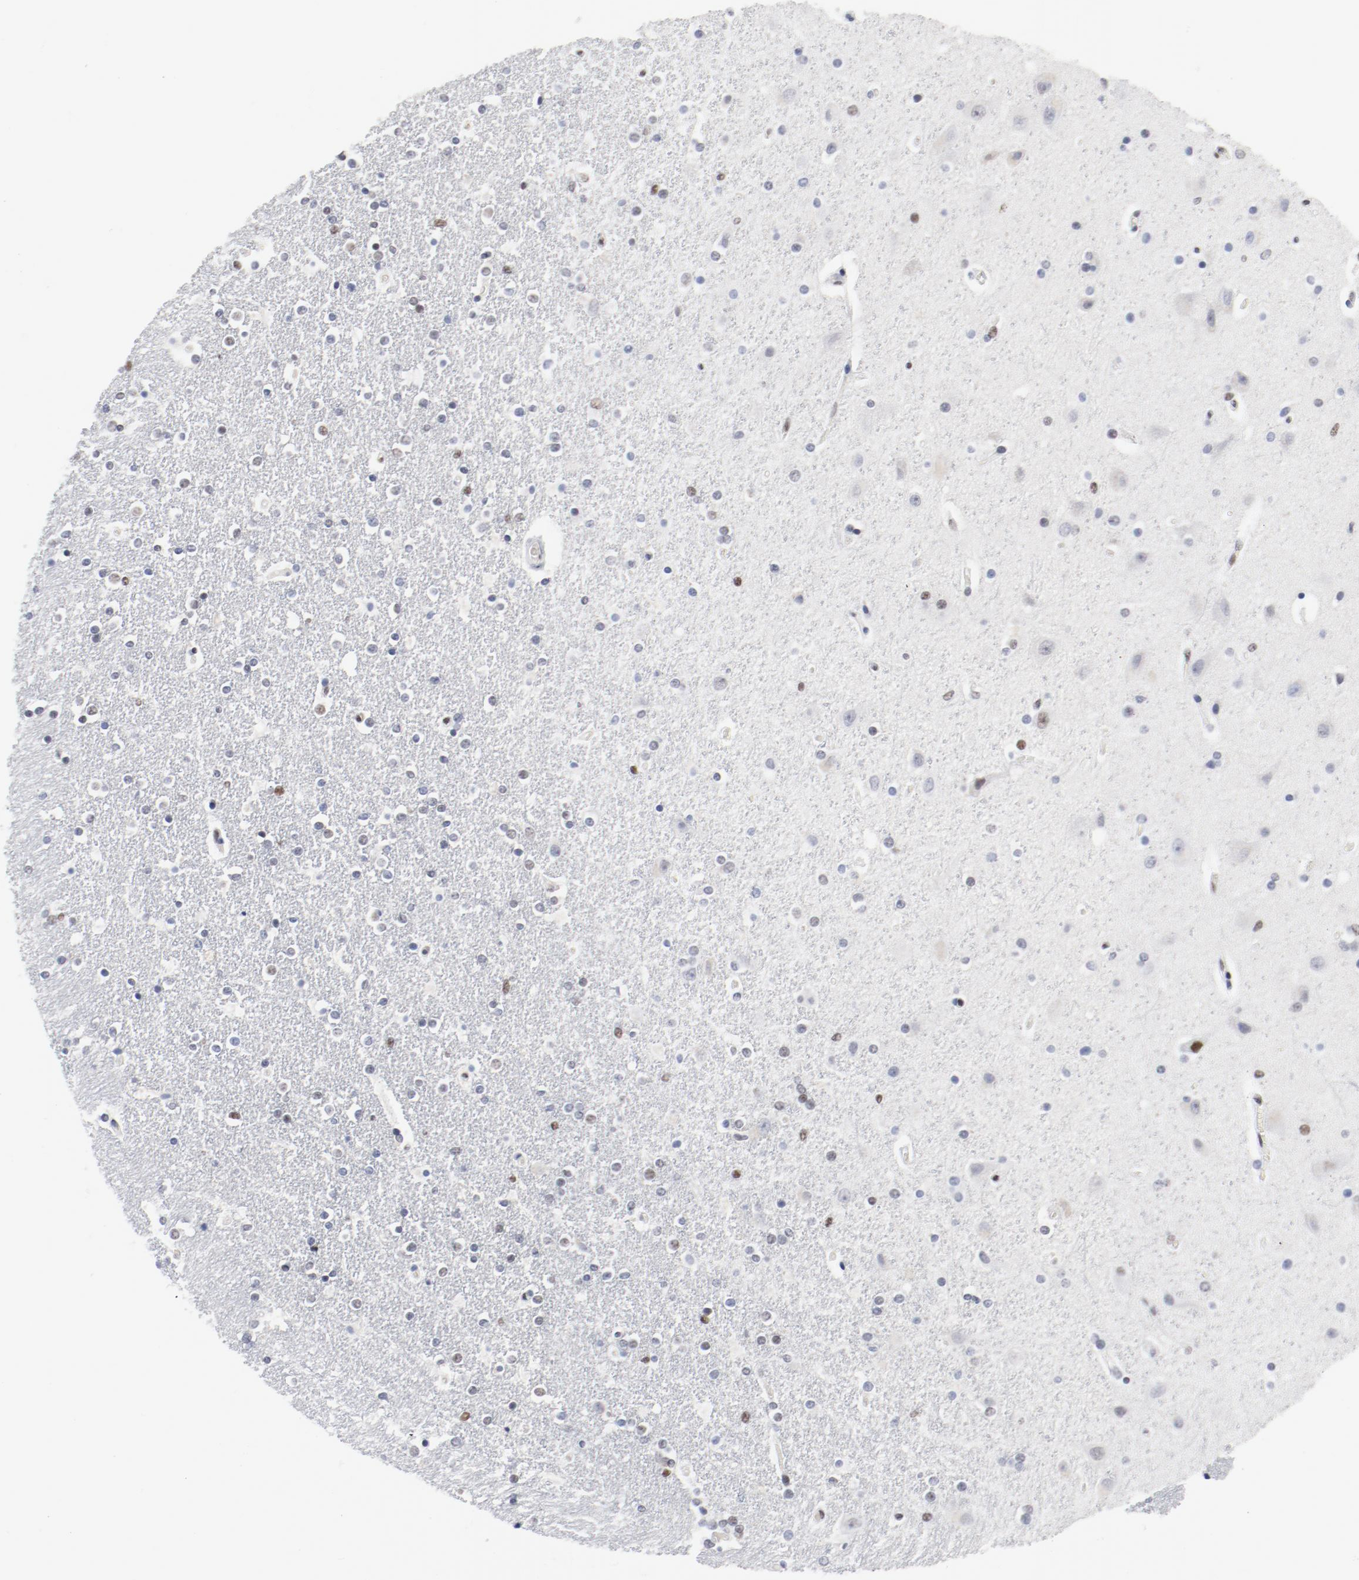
{"staining": {"intensity": "moderate", "quantity": "<25%", "location": "nuclear"}, "tissue": "caudate", "cell_type": "Glial cells", "image_type": "normal", "snomed": [{"axis": "morphology", "description": "Normal tissue, NOS"}, {"axis": "topography", "description": "Lateral ventricle wall"}], "caption": "High-magnification brightfield microscopy of unremarkable caudate stained with DAB (3,3'-diaminobenzidine) (brown) and counterstained with hematoxylin (blue). glial cells exhibit moderate nuclear staining is identified in about<25% of cells.", "gene": "POLD1", "patient": {"sex": "female", "age": 54}}